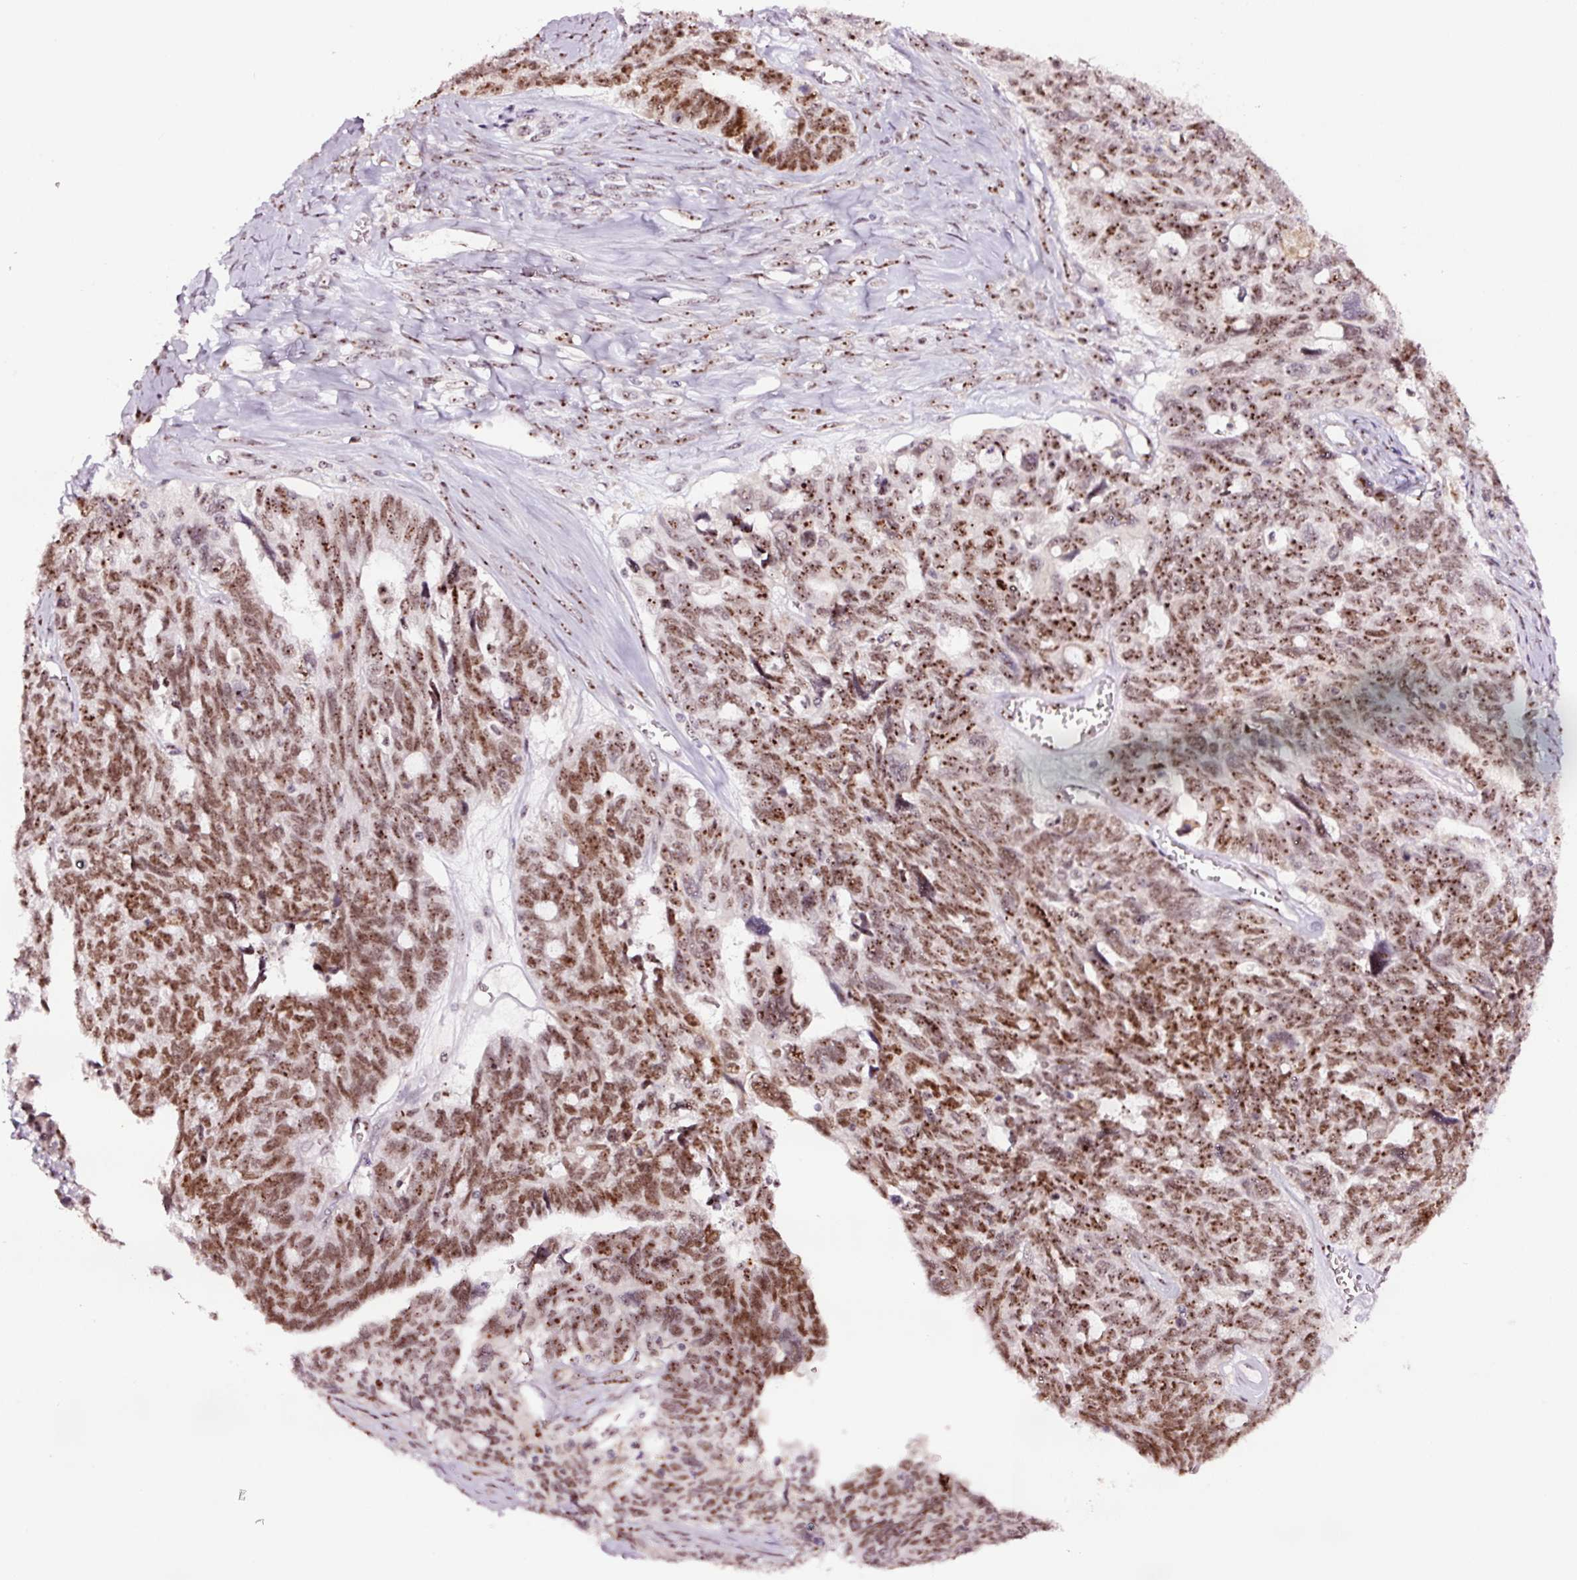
{"staining": {"intensity": "moderate", "quantity": ">75%", "location": "nuclear"}, "tissue": "ovarian cancer", "cell_type": "Tumor cells", "image_type": "cancer", "snomed": [{"axis": "morphology", "description": "Cystadenocarcinoma, serous, NOS"}, {"axis": "topography", "description": "Ovary"}], "caption": "The image shows immunohistochemical staining of ovarian serous cystadenocarcinoma. There is moderate nuclear expression is identified in about >75% of tumor cells.", "gene": "GNL3", "patient": {"sex": "female", "age": 79}}